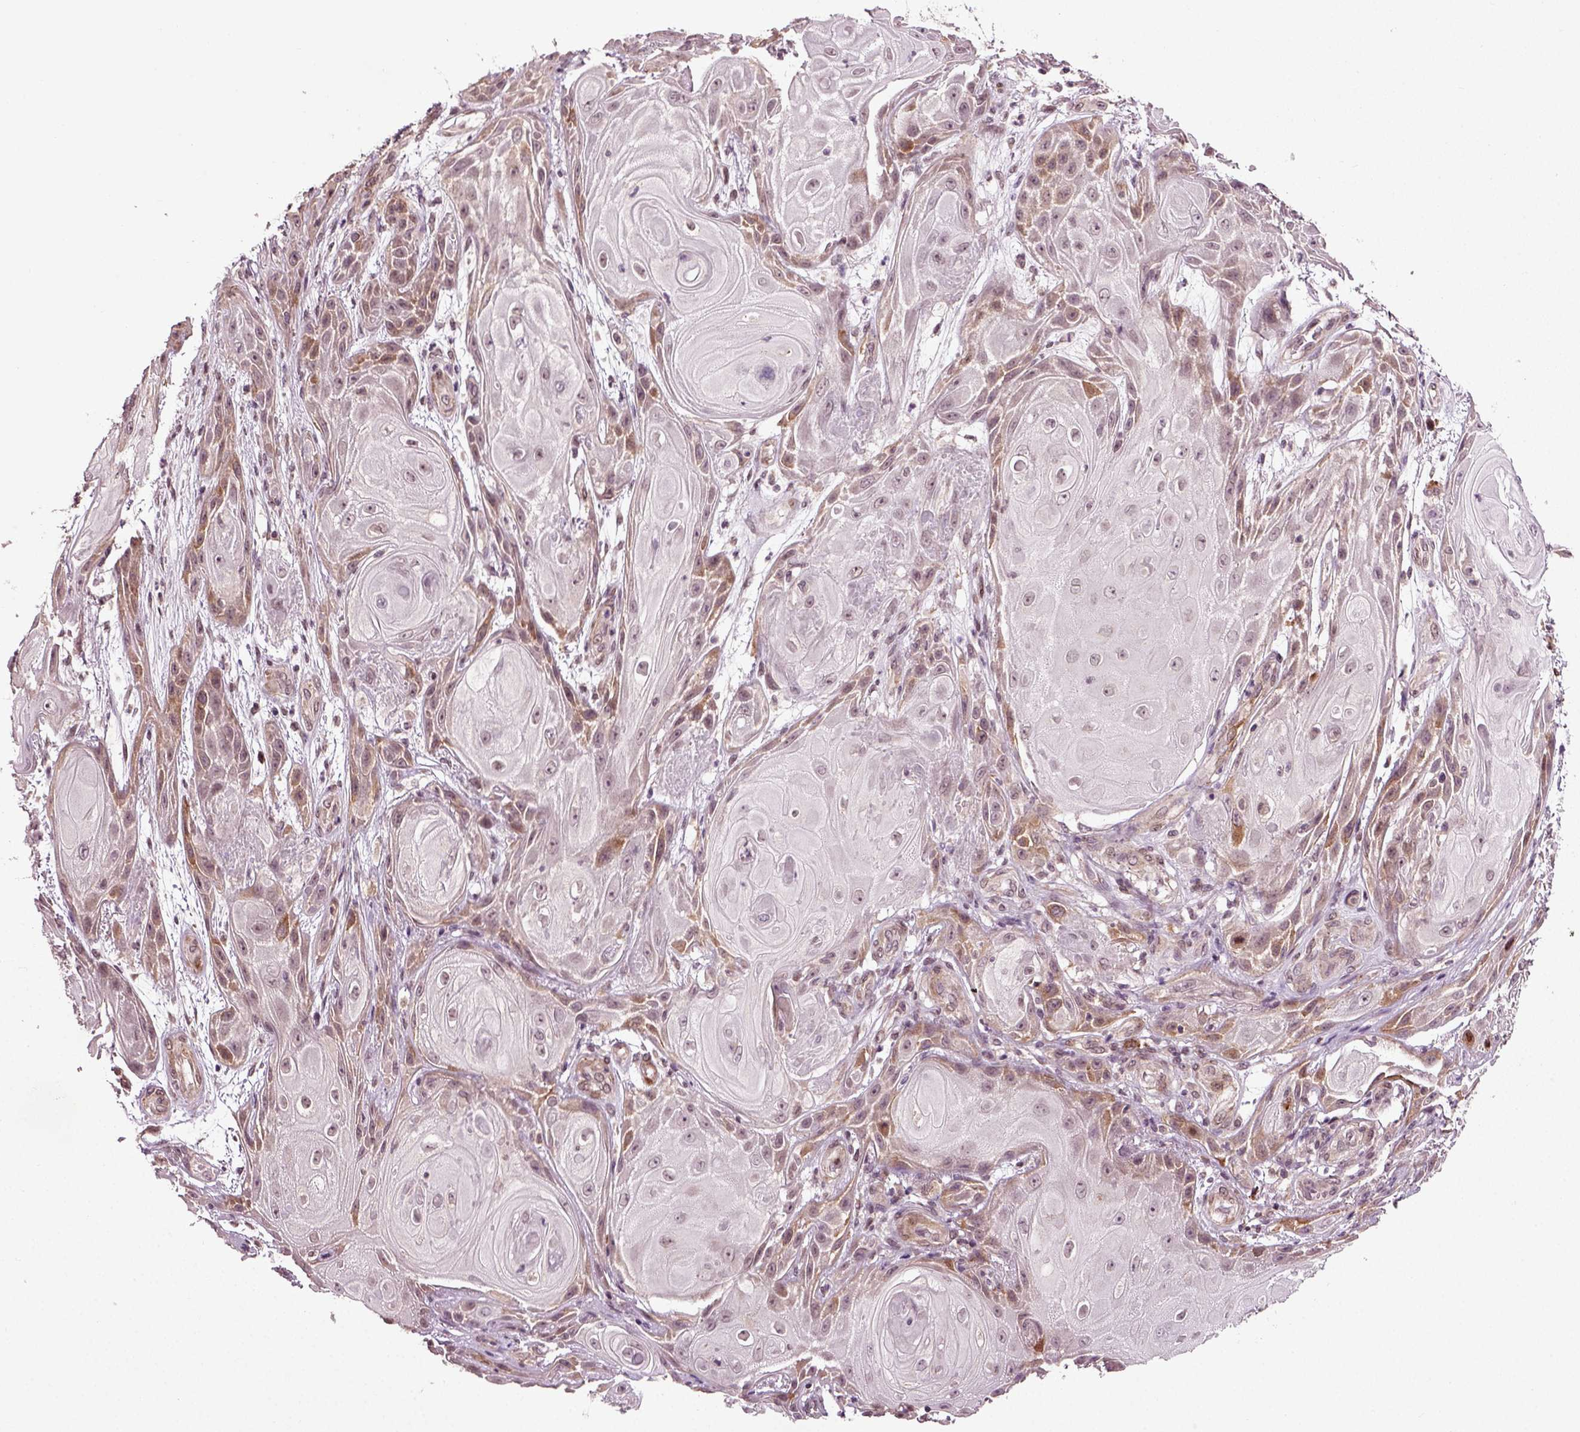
{"staining": {"intensity": "moderate", "quantity": "<25%", "location": "cytoplasmic/membranous"}, "tissue": "skin cancer", "cell_type": "Tumor cells", "image_type": "cancer", "snomed": [{"axis": "morphology", "description": "Squamous cell carcinoma, NOS"}, {"axis": "topography", "description": "Skin"}], "caption": "Skin cancer (squamous cell carcinoma) stained with a protein marker reveals moderate staining in tumor cells.", "gene": "KNSTRN", "patient": {"sex": "male", "age": 62}}